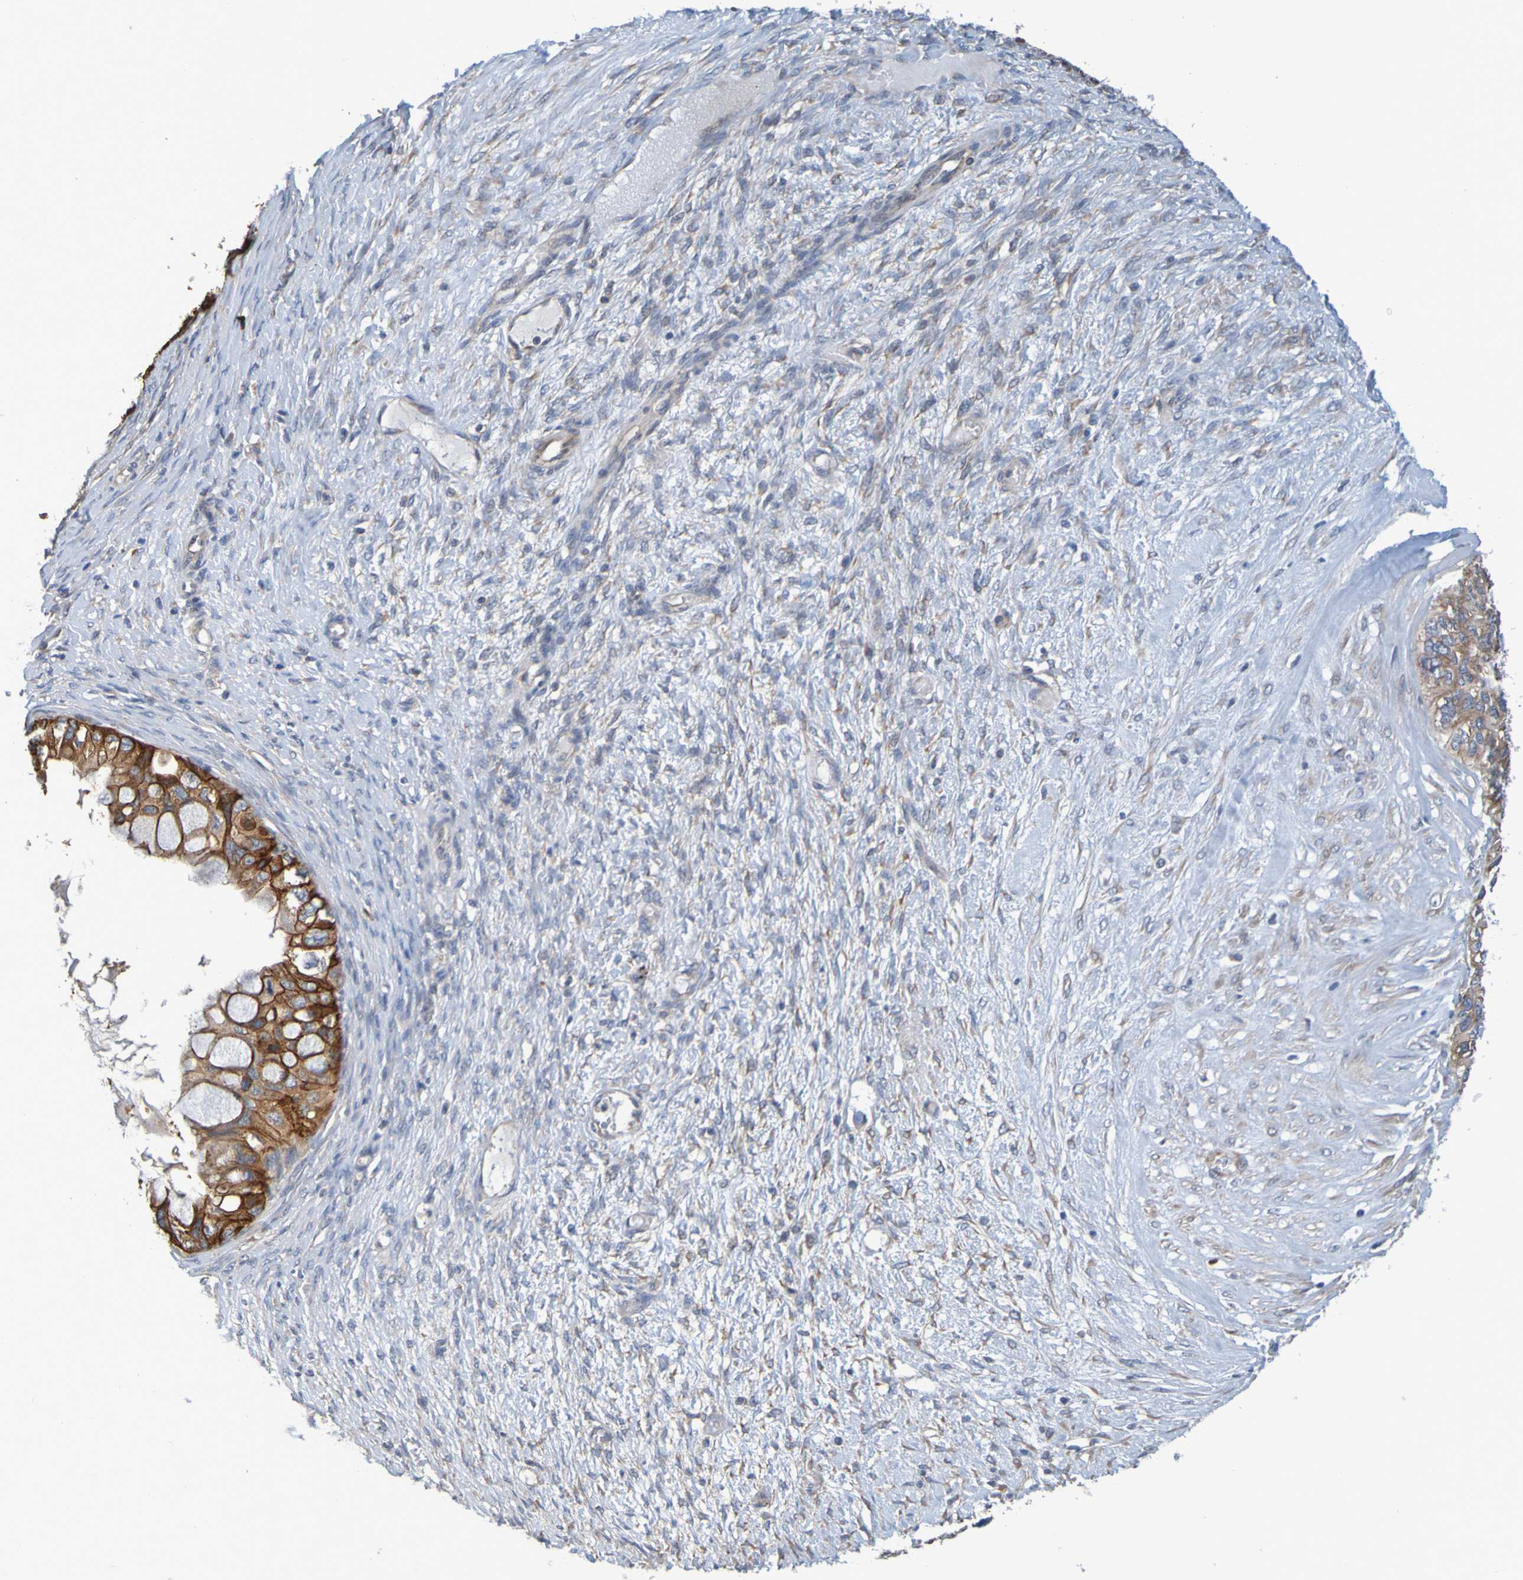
{"staining": {"intensity": "strong", "quantity": ">75%", "location": "cytoplasmic/membranous"}, "tissue": "ovarian cancer", "cell_type": "Tumor cells", "image_type": "cancer", "snomed": [{"axis": "morphology", "description": "Cystadenocarcinoma, mucinous, NOS"}, {"axis": "topography", "description": "Ovary"}], "caption": "Protein analysis of ovarian cancer tissue demonstrates strong cytoplasmic/membranous expression in approximately >75% of tumor cells.", "gene": "CLDN18", "patient": {"sex": "female", "age": 80}}